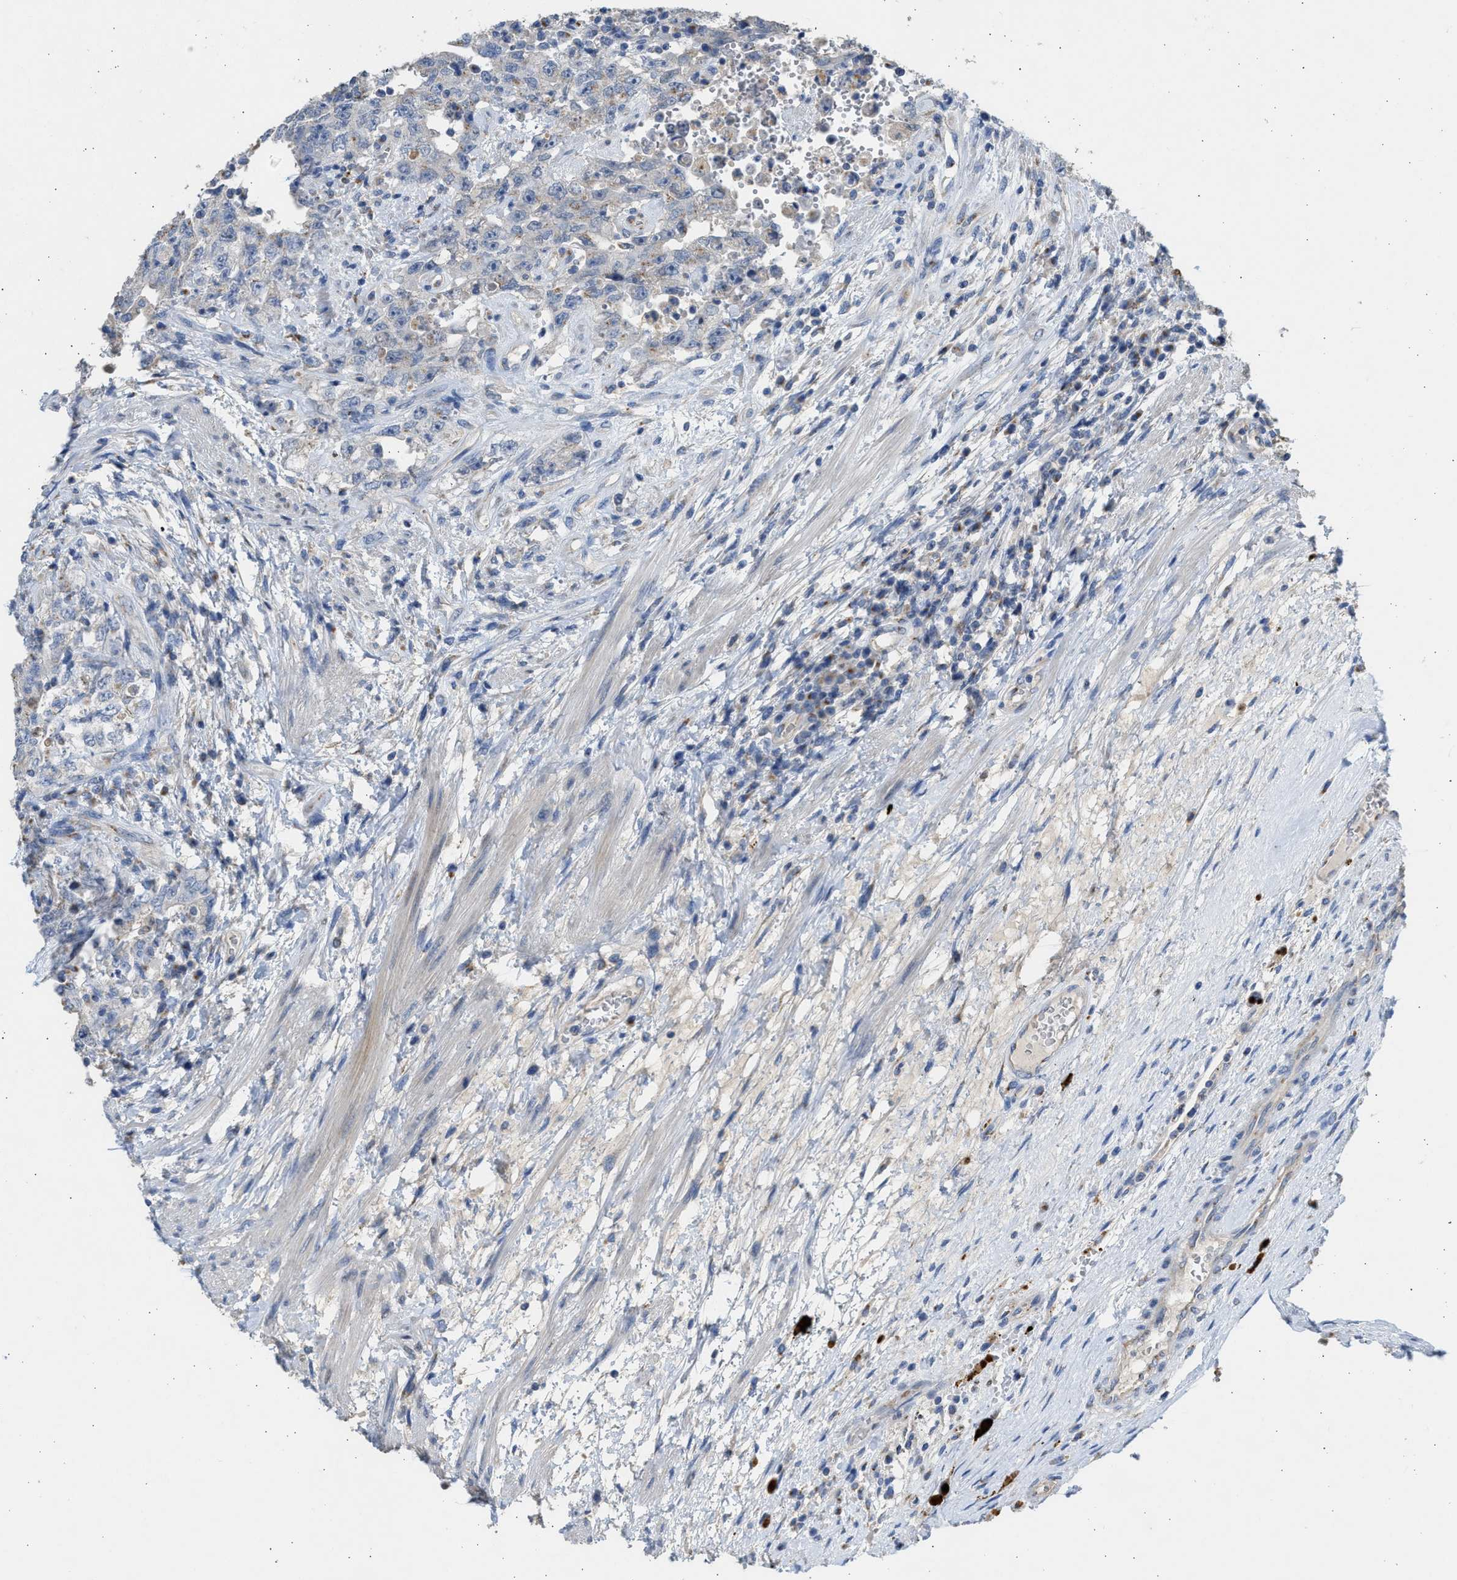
{"staining": {"intensity": "weak", "quantity": "<25%", "location": "cytoplasmic/membranous"}, "tissue": "testis cancer", "cell_type": "Tumor cells", "image_type": "cancer", "snomed": [{"axis": "morphology", "description": "Carcinoma, Embryonal, NOS"}, {"axis": "topography", "description": "Testis"}], "caption": "A histopathology image of testis cancer (embryonal carcinoma) stained for a protein shows no brown staining in tumor cells.", "gene": "IPO8", "patient": {"sex": "male", "age": 26}}